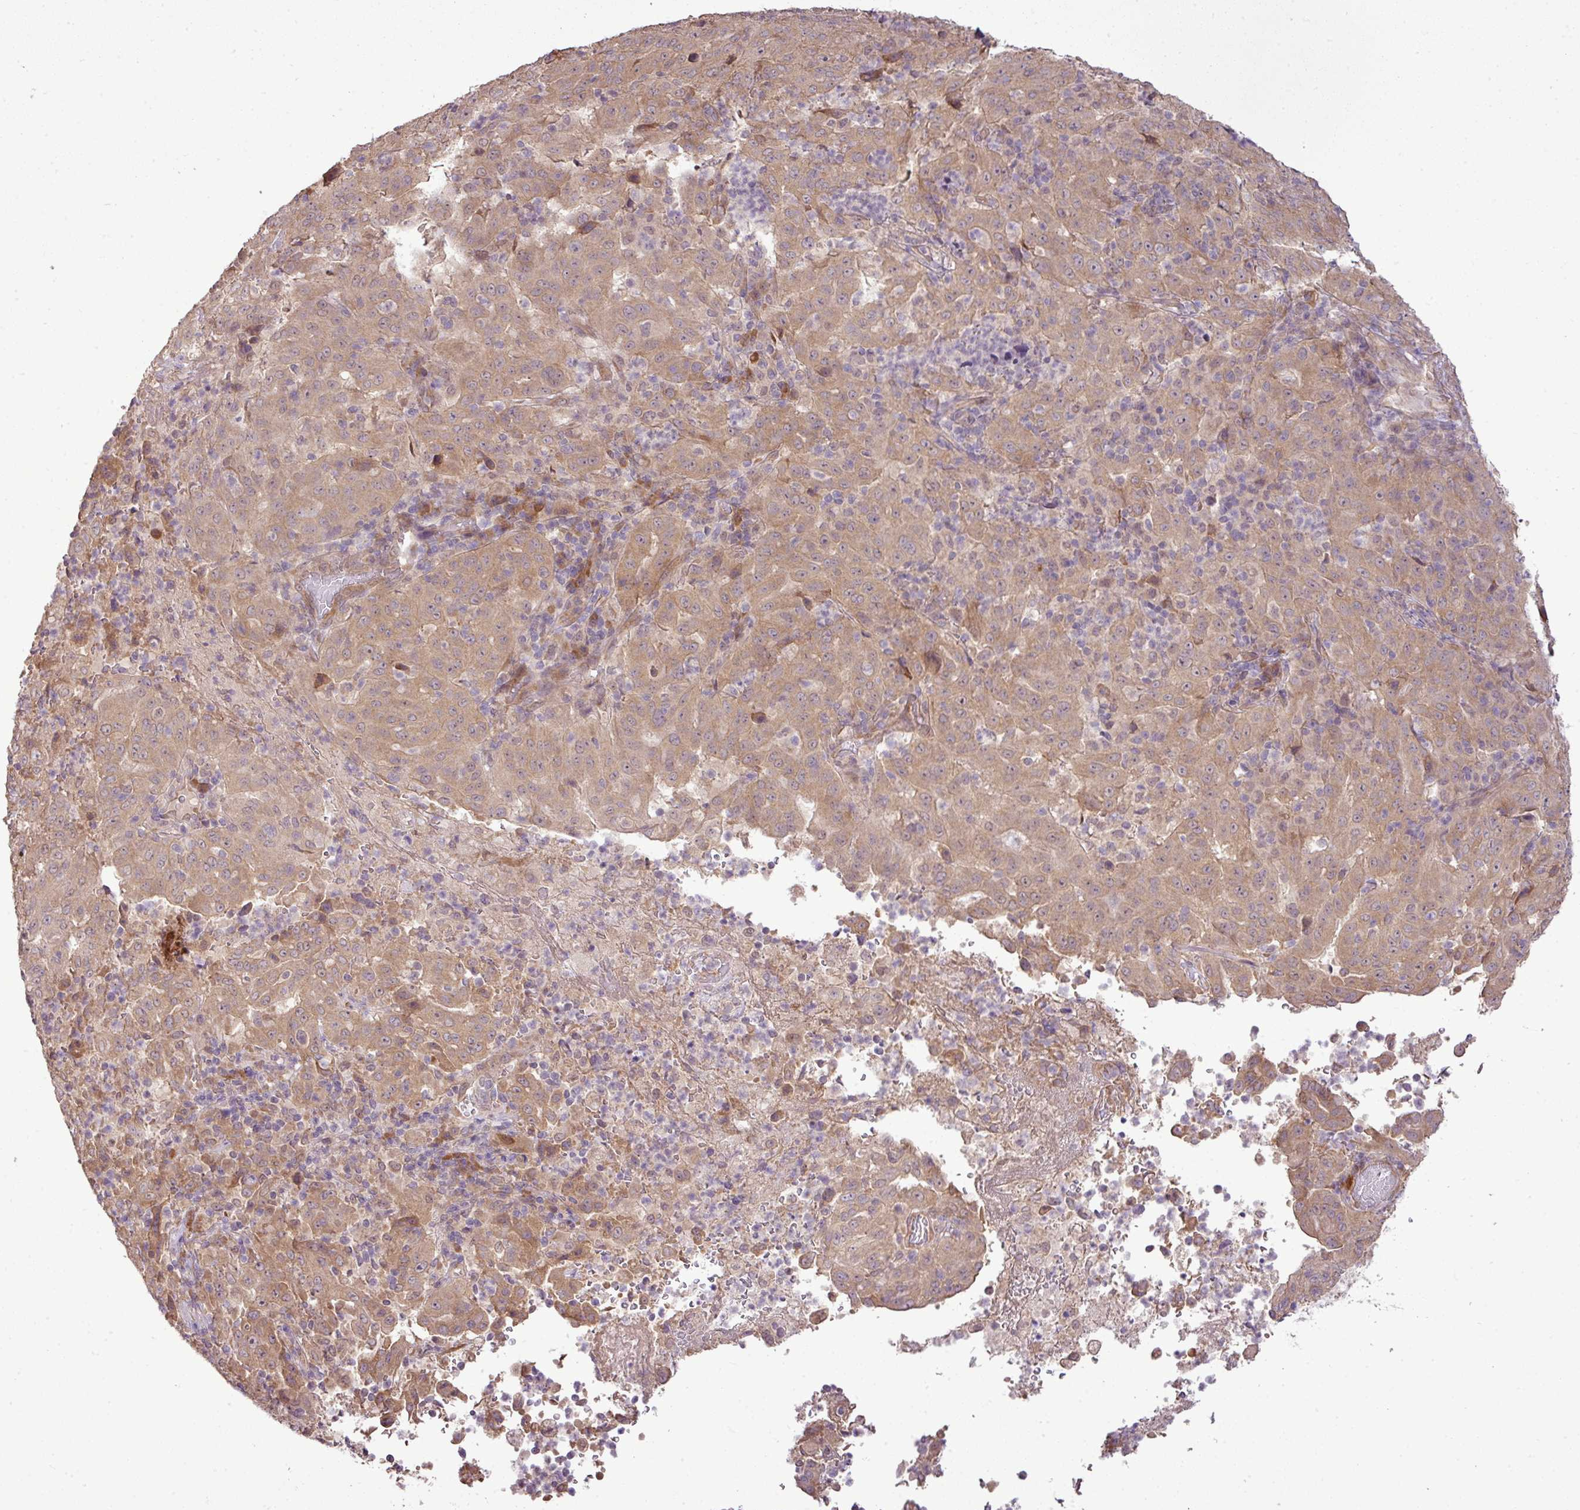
{"staining": {"intensity": "moderate", "quantity": ">75%", "location": "cytoplasmic/membranous"}, "tissue": "pancreatic cancer", "cell_type": "Tumor cells", "image_type": "cancer", "snomed": [{"axis": "morphology", "description": "Adenocarcinoma, NOS"}, {"axis": "topography", "description": "Pancreas"}], "caption": "Moderate cytoplasmic/membranous expression for a protein is present in approximately >75% of tumor cells of pancreatic cancer using immunohistochemistry (IHC).", "gene": "DNAAF4", "patient": {"sex": "male", "age": 63}}